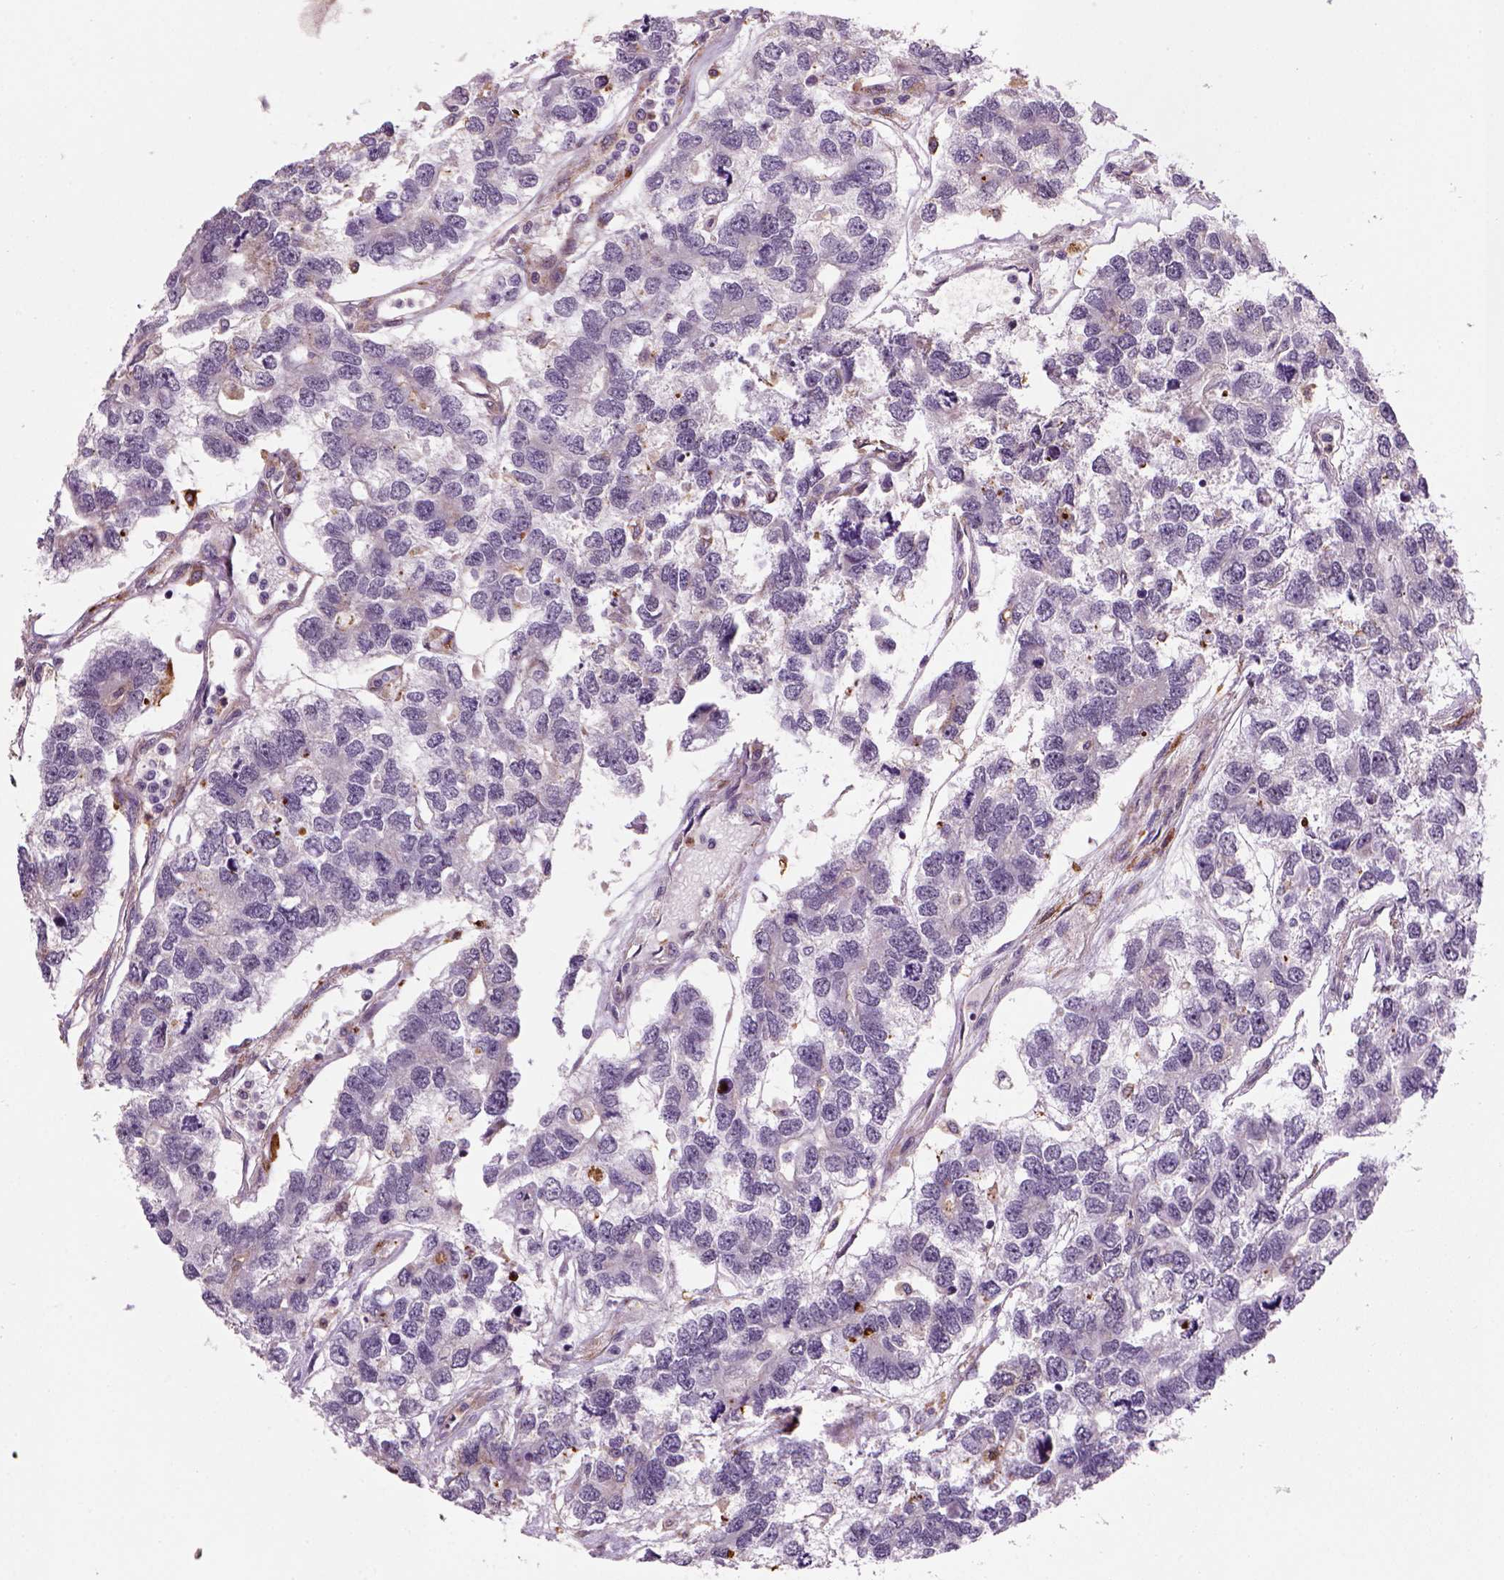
{"staining": {"intensity": "negative", "quantity": "none", "location": "none"}, "tissue": "testis cancer", "cell_type": "Tumor cells", "image_type": "cancer", "snomed": [{"axis": "morphology", "description": "Seminoma, NOS"}, {"axis": "topography", "description": "Testis"}], "caption": "IHC of human testis cancer (seminoma) displays no staining in tumor cells.", "gene": "MARCKS", "patient": {"sex": "male", "age": 52}}